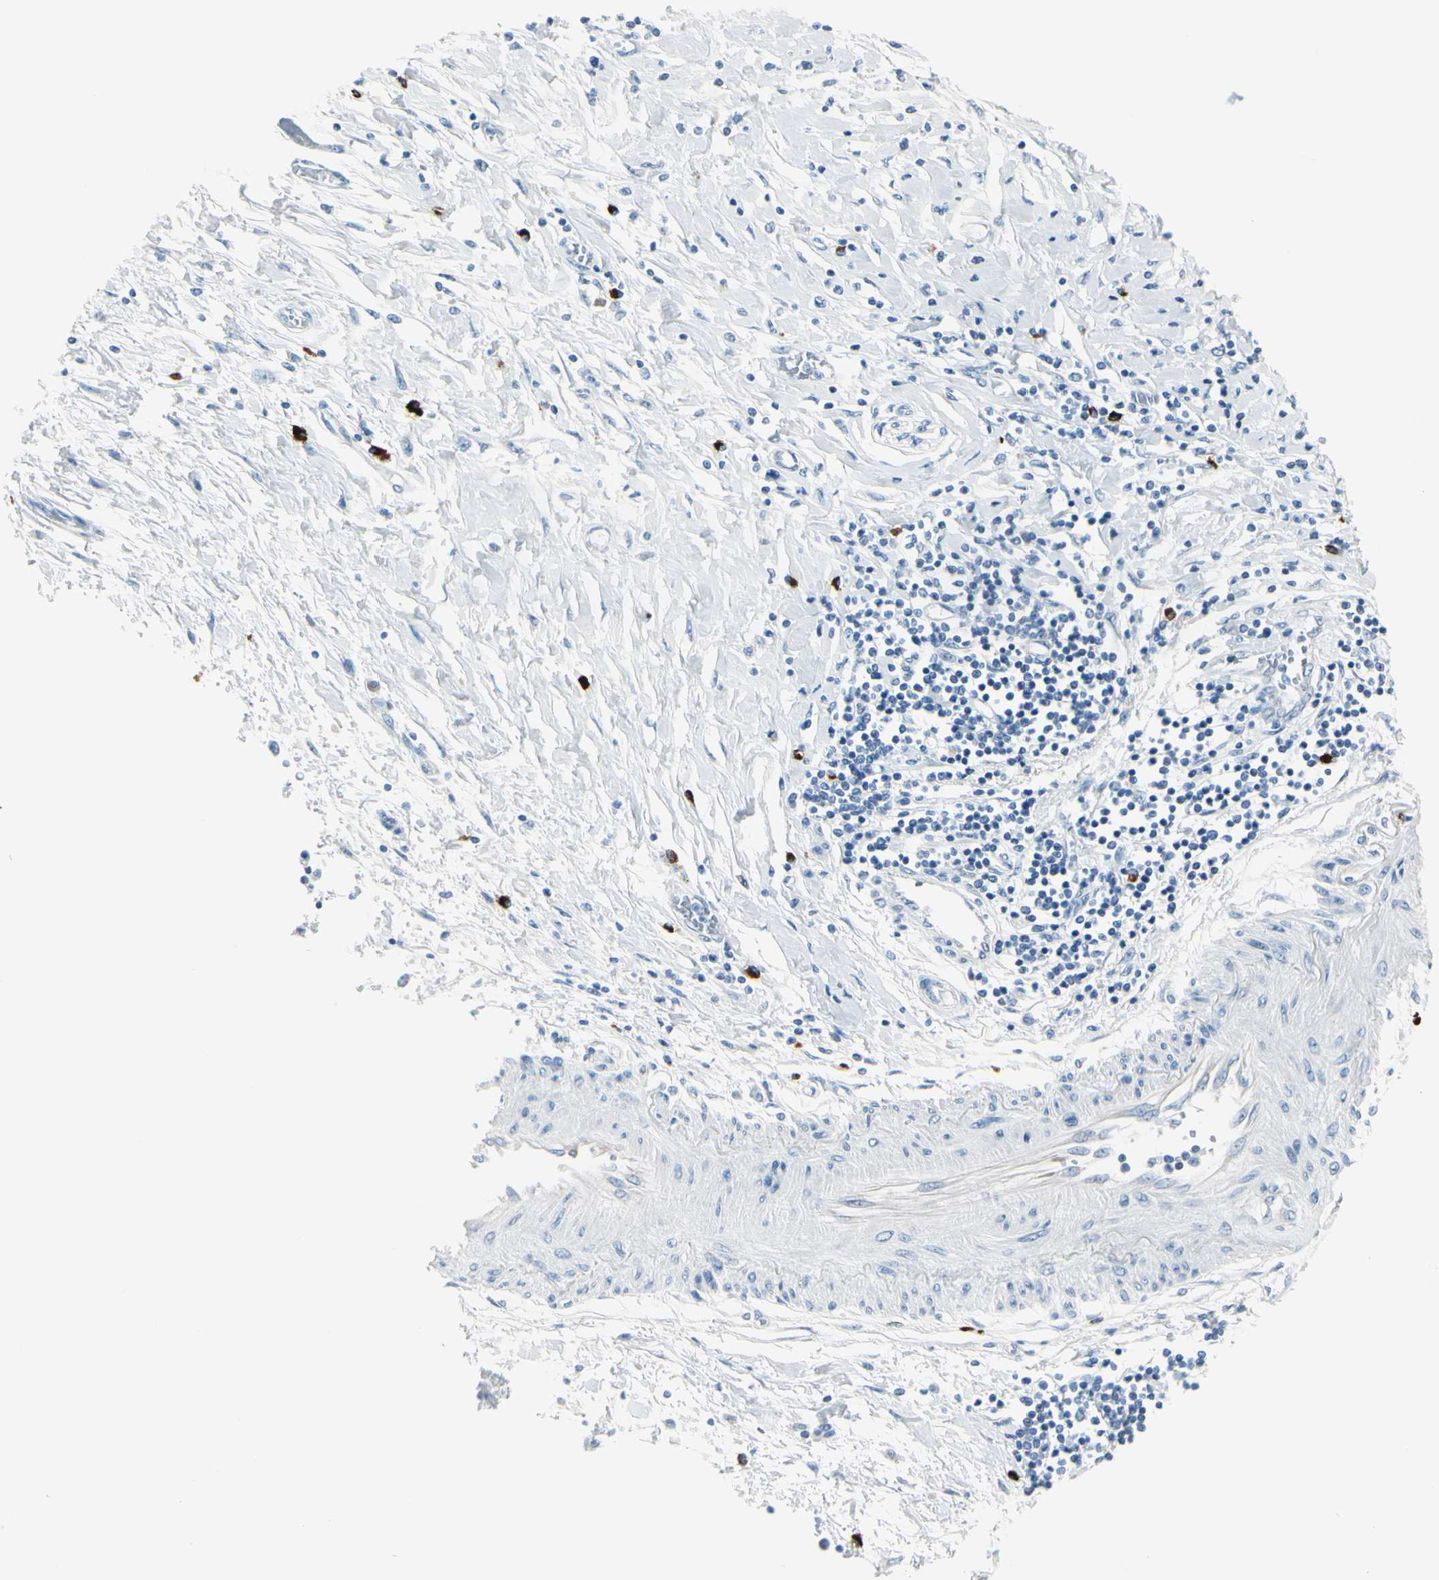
{"staining": {"intensity": "negative", "quantity": "none", "location": "none"}, "tissue": "pancreatic cancer", "cell_type": "Tumor cells", "image_type": "cancer", "snomed": [{"axis": "morphology", "description": "Adenocarcinoma, NOS"}, {"axis": "topography", "description": "Pancreas"}], "caption": "This is a image of immunohistochemistry staining of pancreatic cancer (adenocarcinoma), which shows no expression in tumor cells. (DAB IHC with hematoxylin counter stain).", "gene": "DLG4", "patient": {"sex": "female", "age": 70}}